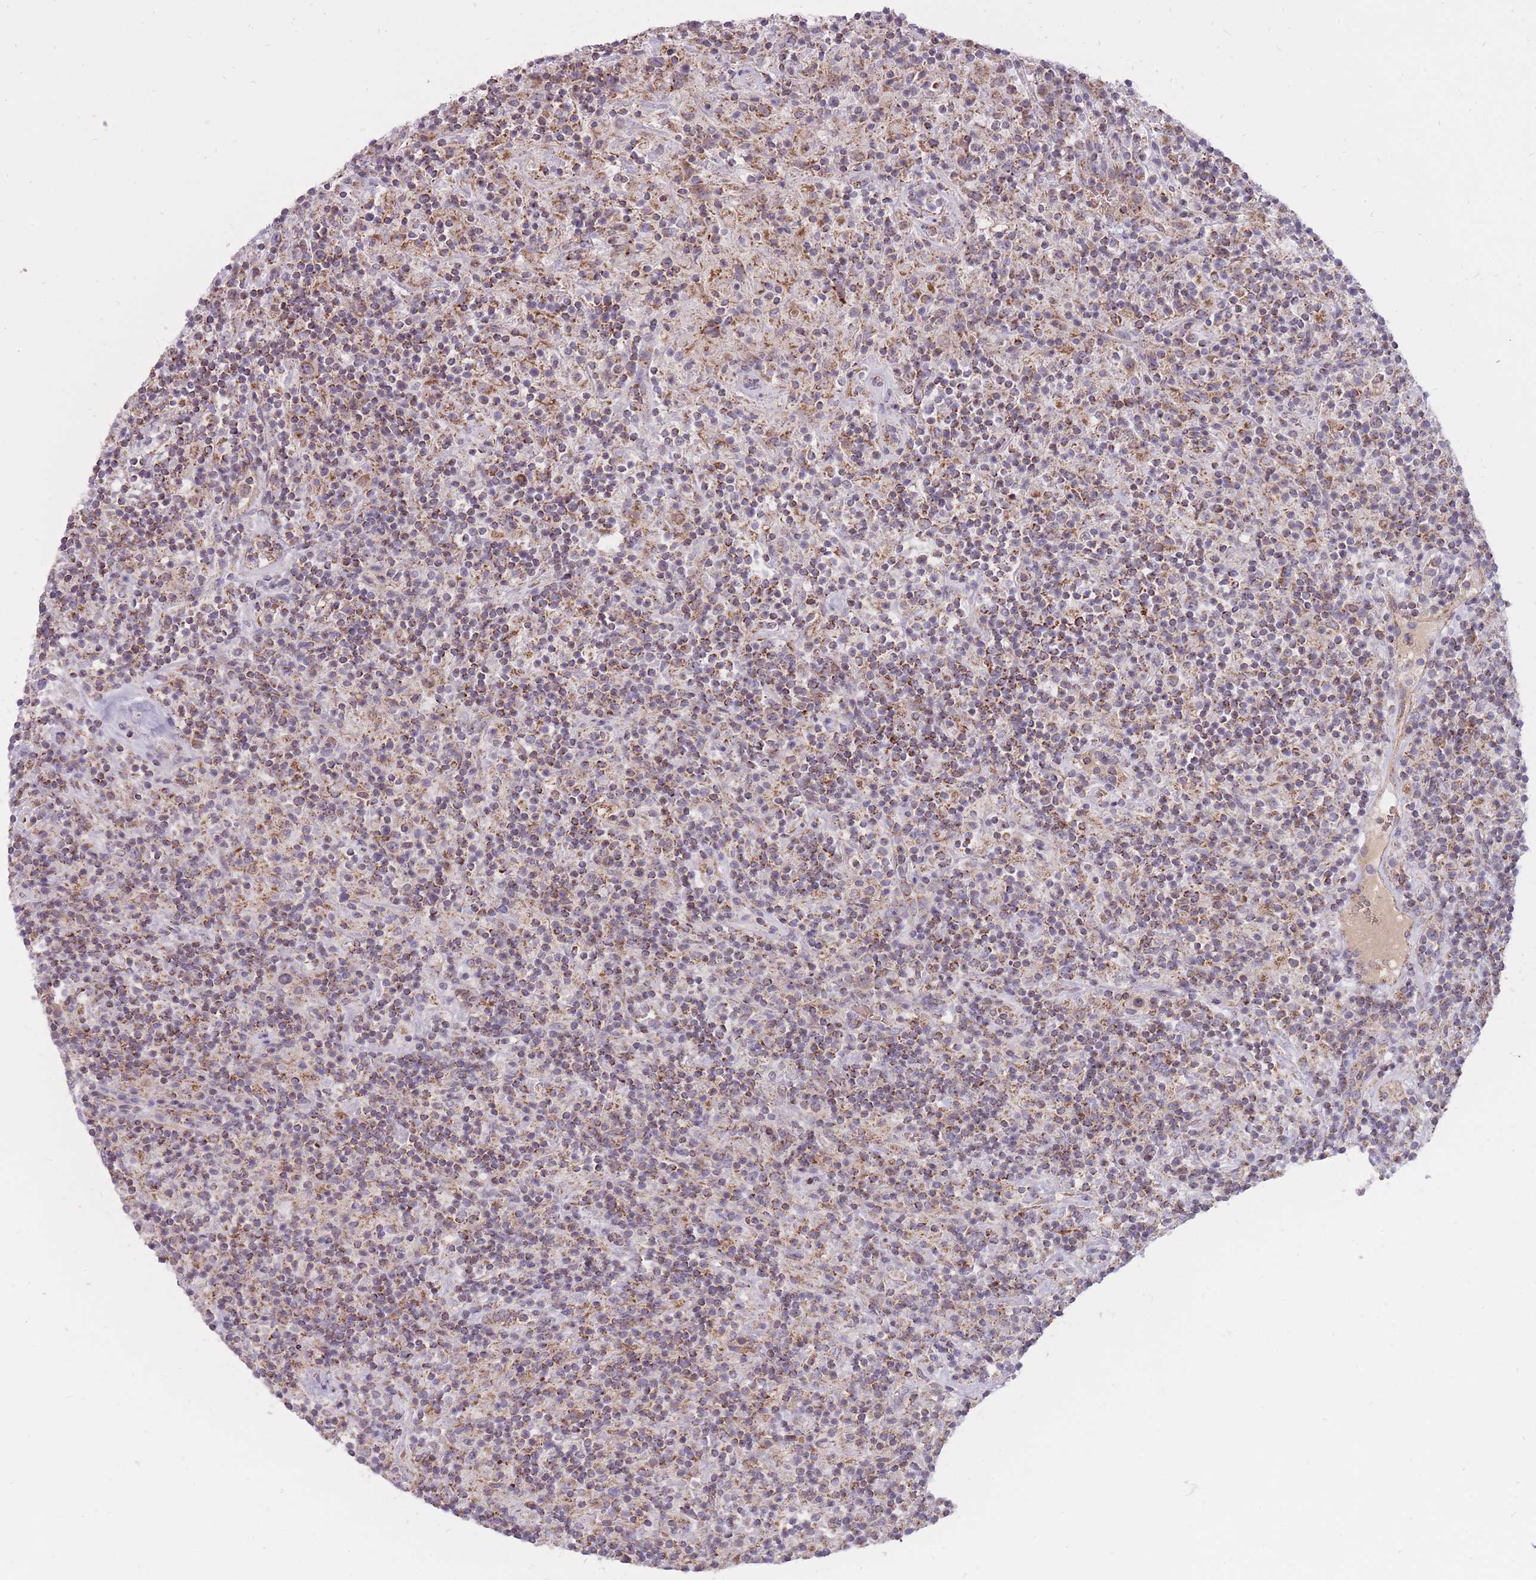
{"staining": {"intensity": "moderate", "quantity": "25%-75%", "location": "cytoplasmic/membranous"}, "tissue": "lymphoma", "cell_type": "Tumor cells", "image_type": "cancer", "snomed": [{"axis": "morphology", "description": "Hodgkin's disease, NOS"}, {"axis": "topography", "description": "Lymph node"}], "caption": "A high-resolution image shows IHC staining of lymphoma, which reveals moderate cytoplasmic/membranous positivity in approximately 25%-75% of tumor cells. (DAB (3,3'-diaminobenzidine) IHC, brown staining for protein, blue staining for nuclei).", "gene": "LIN7C", "patient": {"sex": "male", "age": 70}}